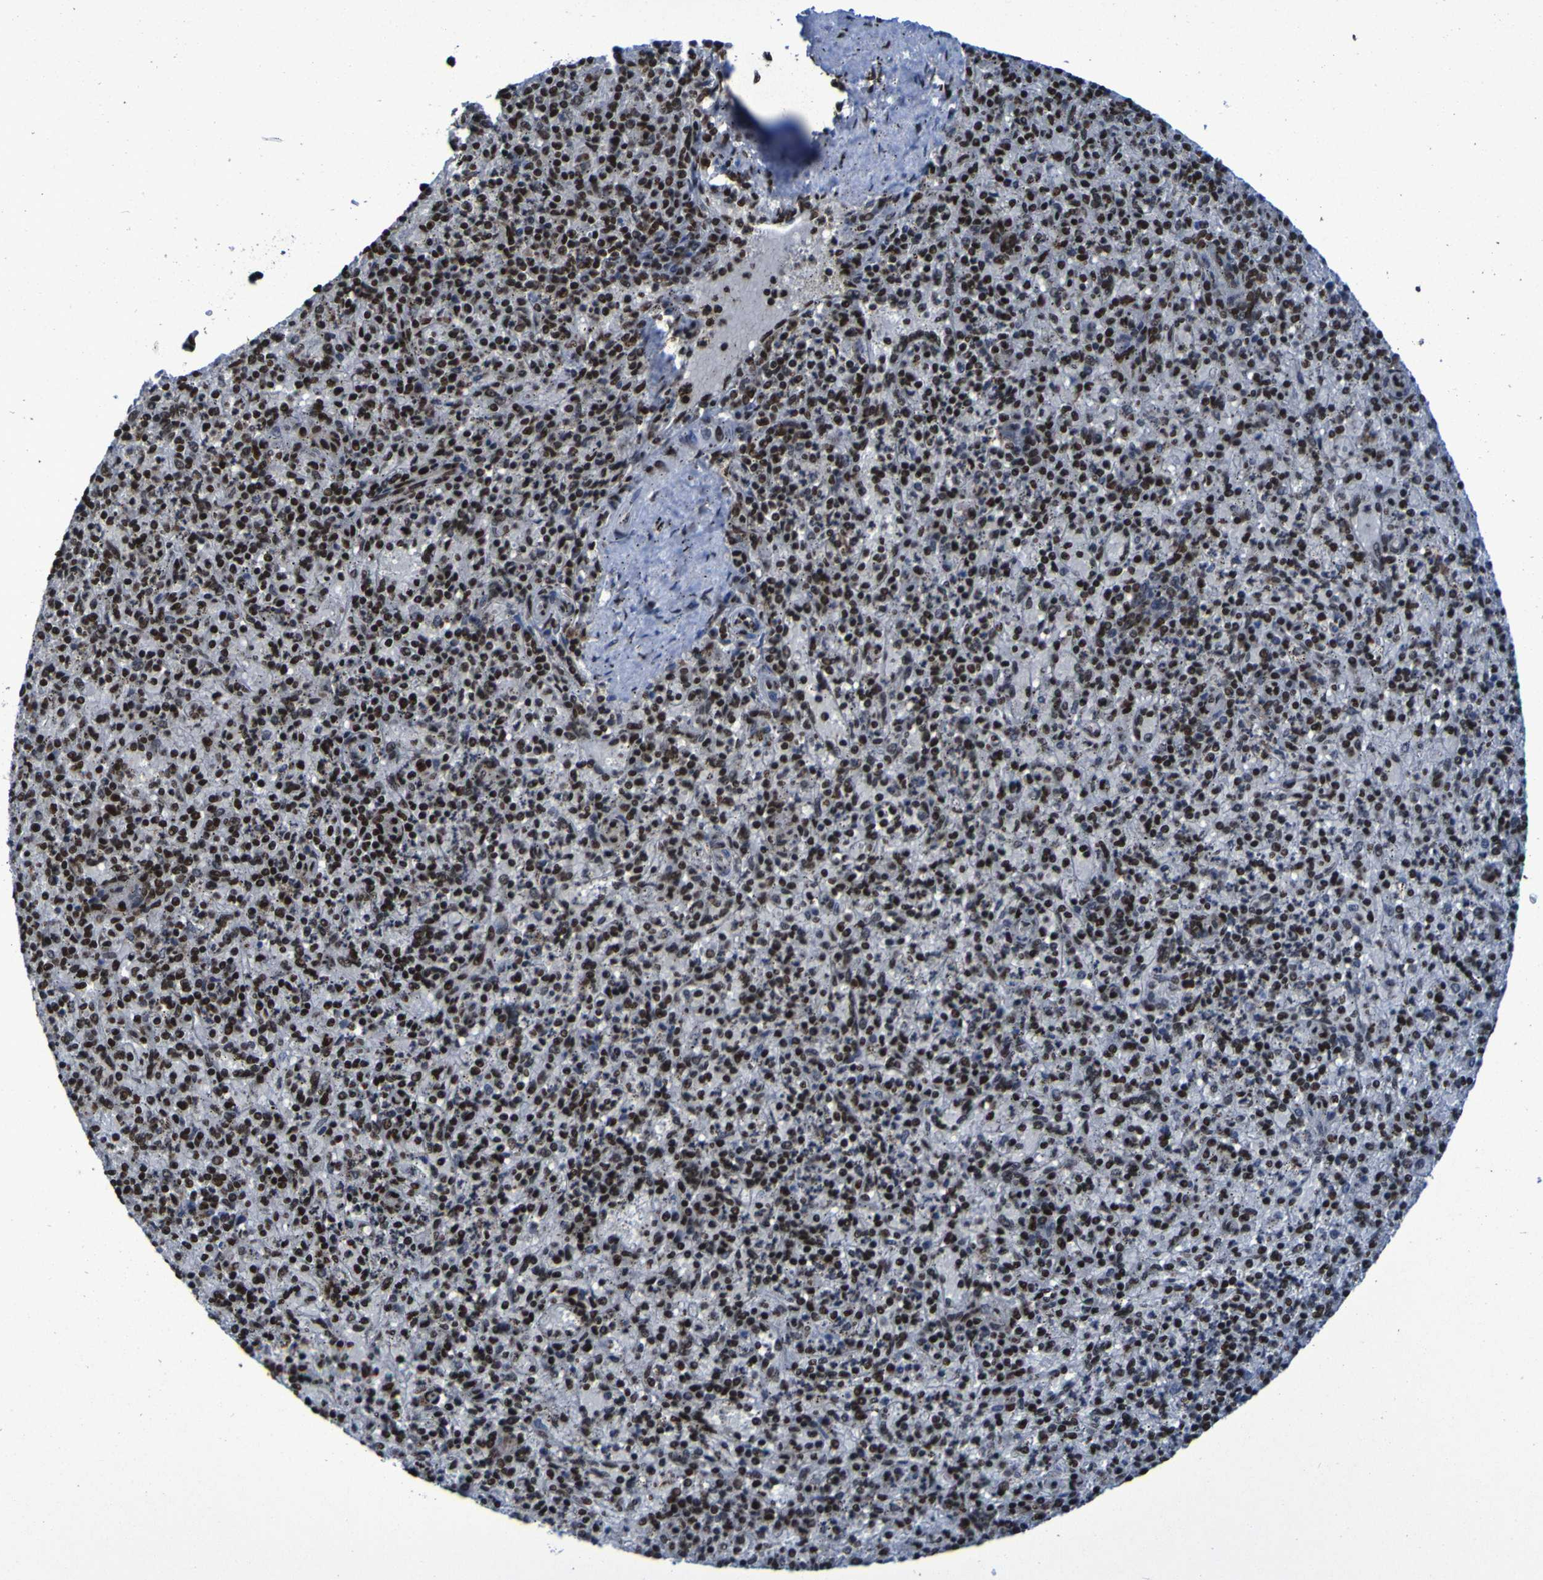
{"staining": {"intensity": "strong", "quantity": ">75%", "location": "nuclear"}, "tissue": "spleen", "cell_type": "Cells in red pulp", "image_type": "normal", "snomed": [{"axis": "morphology", "description": "Normal tissue, NOS"}, {"axis": "topography", "description": "Spleen"}], "caption": "Brown immunohistochemical staining in normal spleen displays strong nuclear expression in about >75% of cells in red pulp.", "gene": "HNRNPR", "patient": {"sex": "male", "age": 72}}